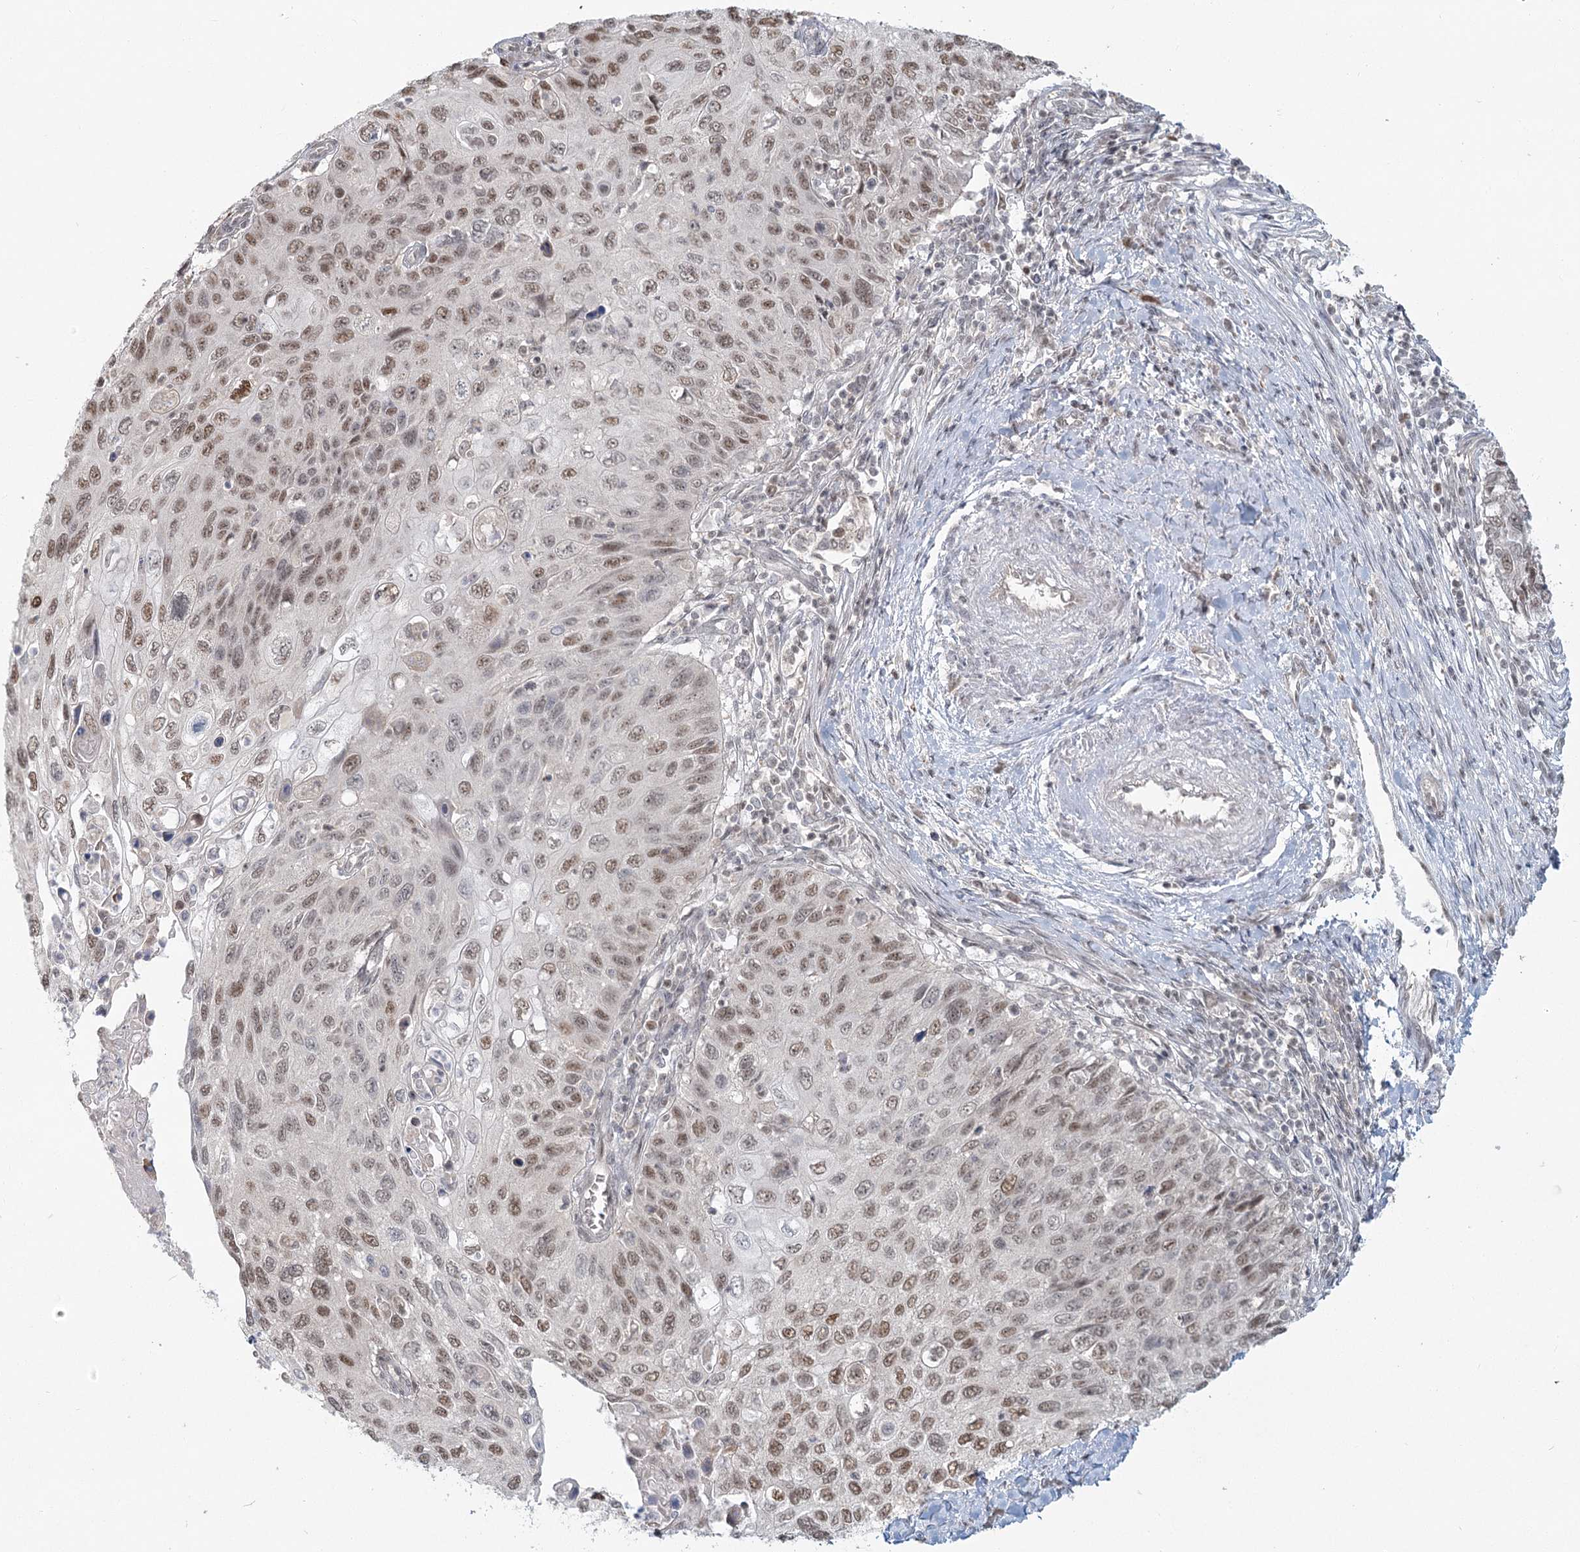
{"staining": {"intensity": "moderate", "quantity": "25%-75%", "location": "nuclear"}, "tissue": "cervical cancer", "cell_type": "Tumor cells", "image_type": "cancer", "snomed": [{"axis": "morphology", "description": "Squamous cell carcinoma, NOS"}, {"axis": "topography", "description": "Cervix"}], "caption": "Cervical squamous cell carcinoma stained with a brown dye exhibits moderate nuclear positive staining in approximately 25%-75% of tumor cells.", "gene": "R3HCC1L", "patient": {"sex": "female", "age": 70}}